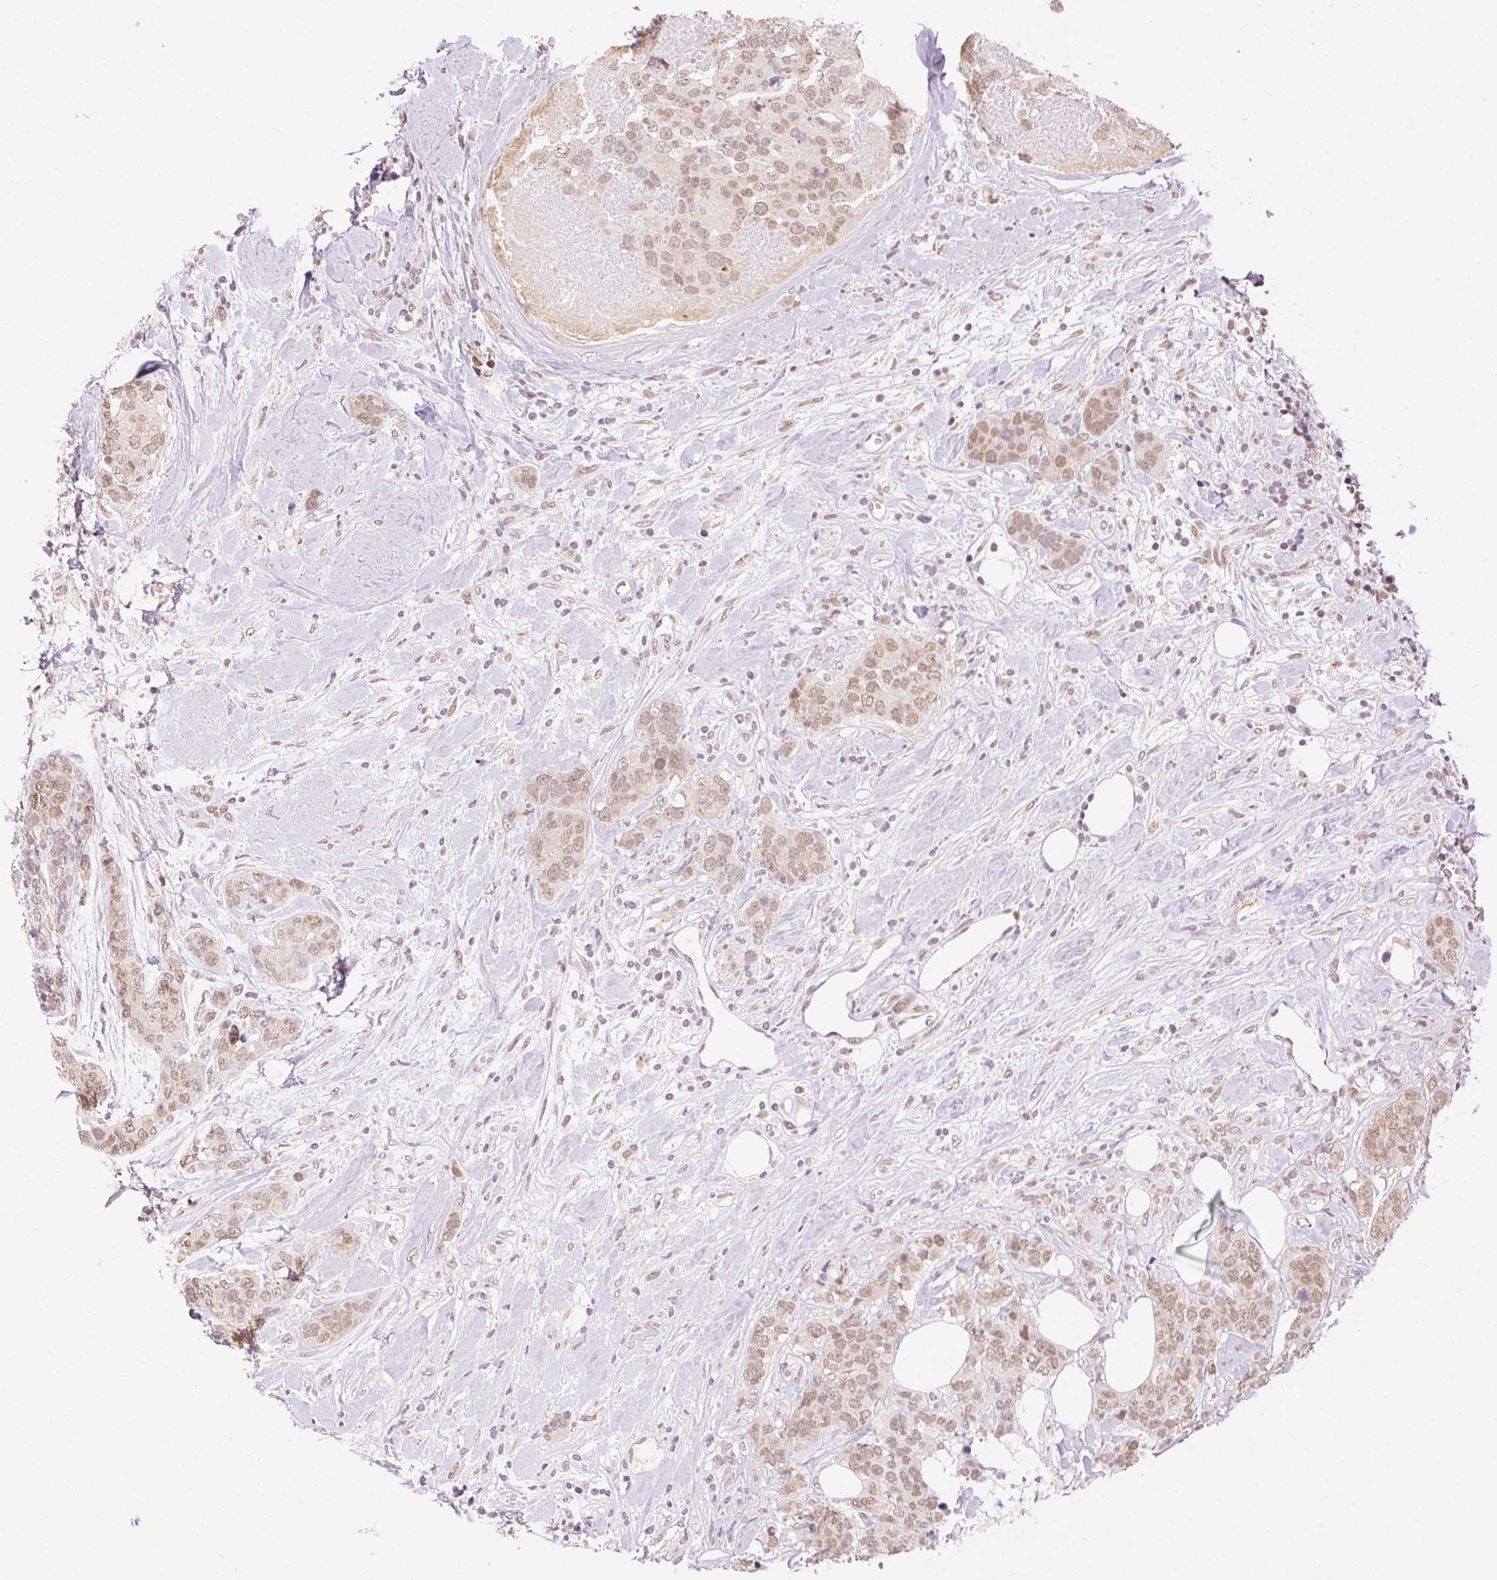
{"staining": {"intensity": "moderate", "quantity": "25%-75%", "location": "nuclear"}, "tissue": "breast cancer", "cell_type": "Tumor cells", "image_type": "cancer", "snomed": [{"axis": "morphology", "description": "Lobular carcinoma"}, {"axis": "topography", "description": "Breast"}], "caption": "Breast lobular carcinoma stained with DAB (3,3'-diaminobenzidine) IHC exhibits medium levels of moderate nuclear positivity in approximately 25%-75% of tumor cells.", "gene": "H2AZ2", "patient": {"sex": "female", "age": 59}}